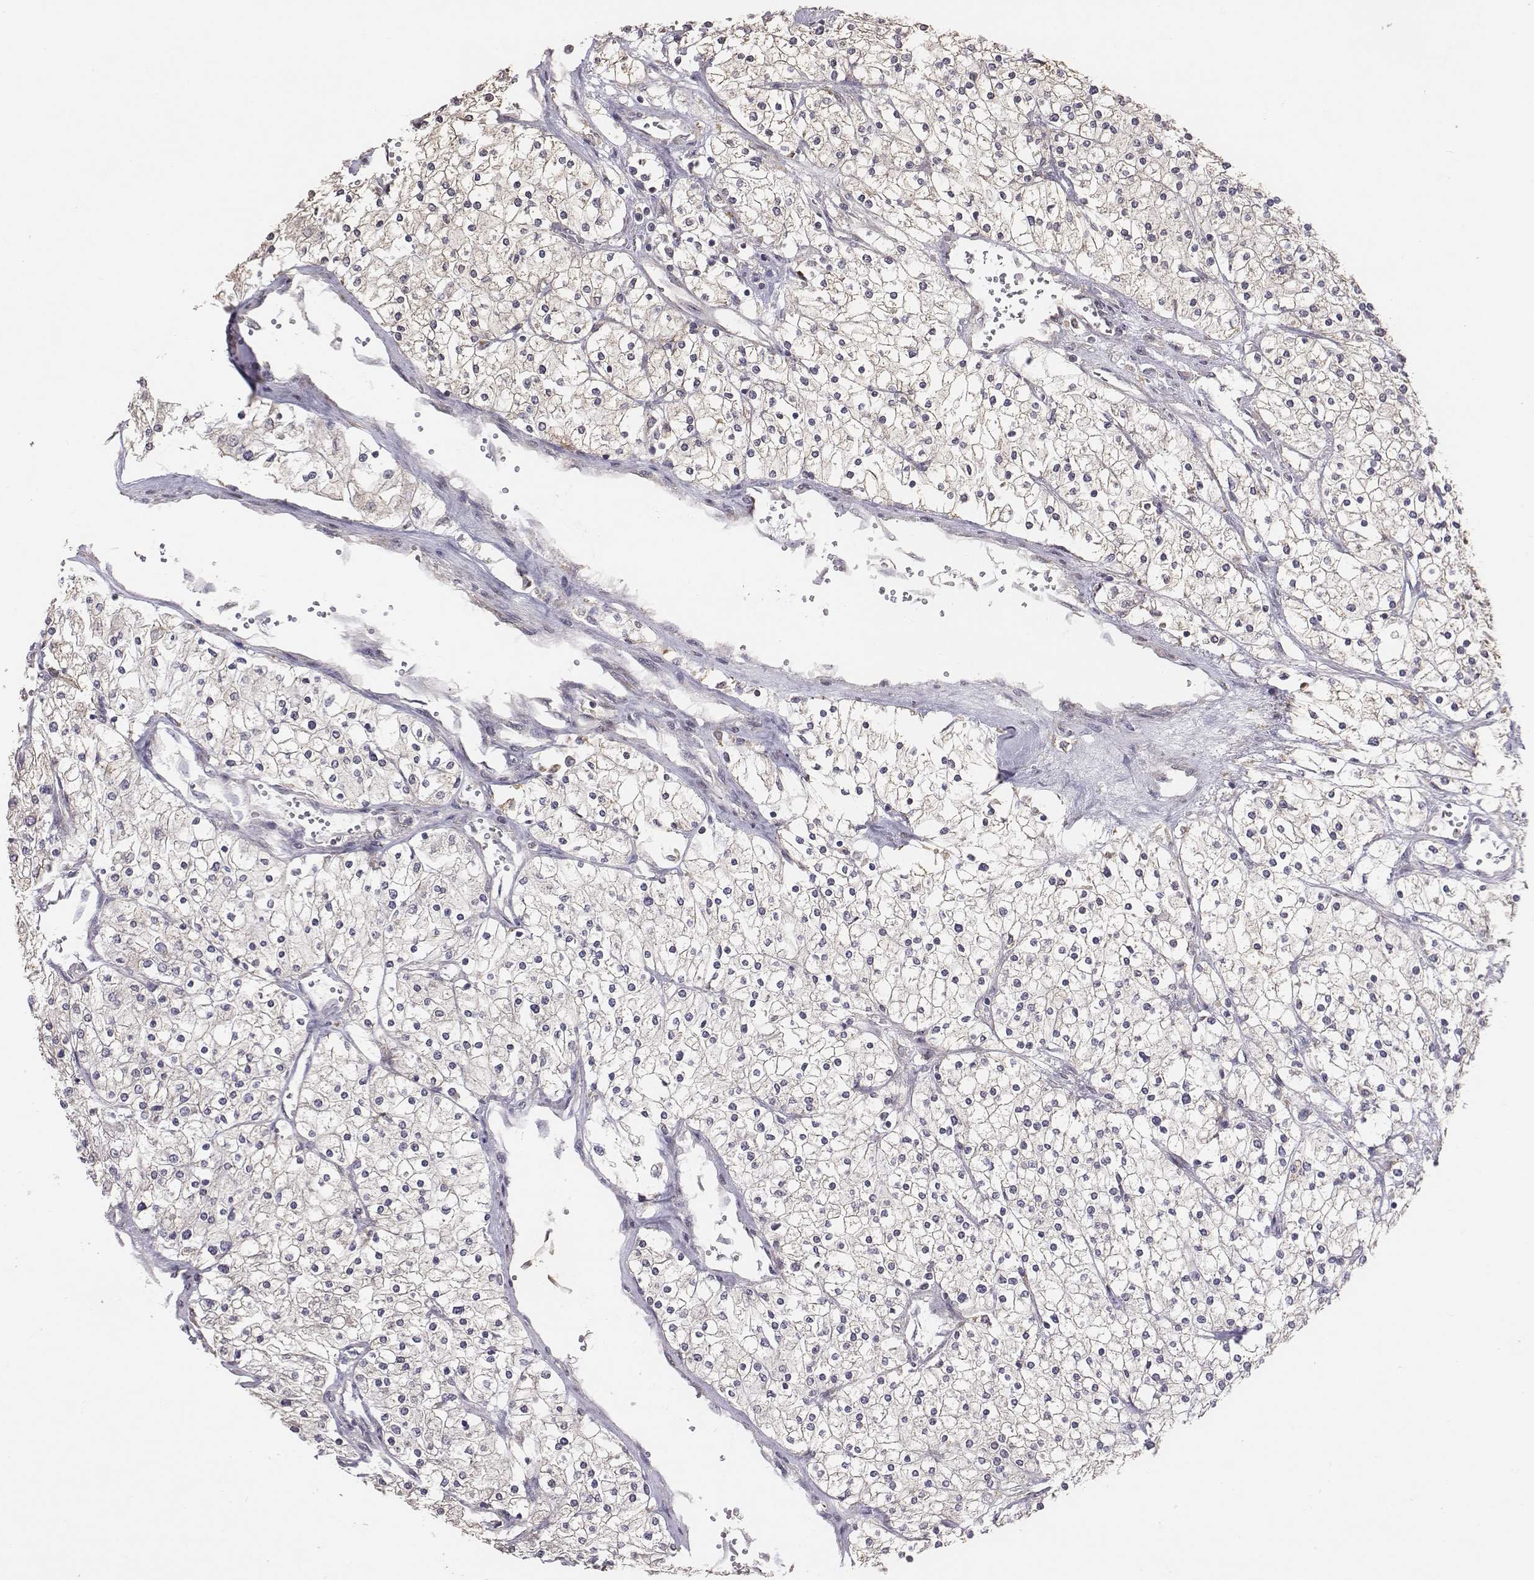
{"staining": {"intensity": "negative", "quantity": "none", "location": "none"}, "tissue": "renal cancer", "cell_type": "Tumor cells", "image_type": "cancer", "snomed": [{"axis": "morphology", "description": "Adenocarcinoma, NOS"}, {"axis": "topography", "description": "Kidney"}], "caption": "This is a photomicrograph of immunohistochemistry (IHC) staining of renal adenocarcinoma, which shows no expression in tumor cells. (DAB (3,3'-diaminobenzidine) immunohistochemistry with hematoxylin counter stain).", "gene": "AP1B1", "patient": {"sex": "male", "age": 80}}